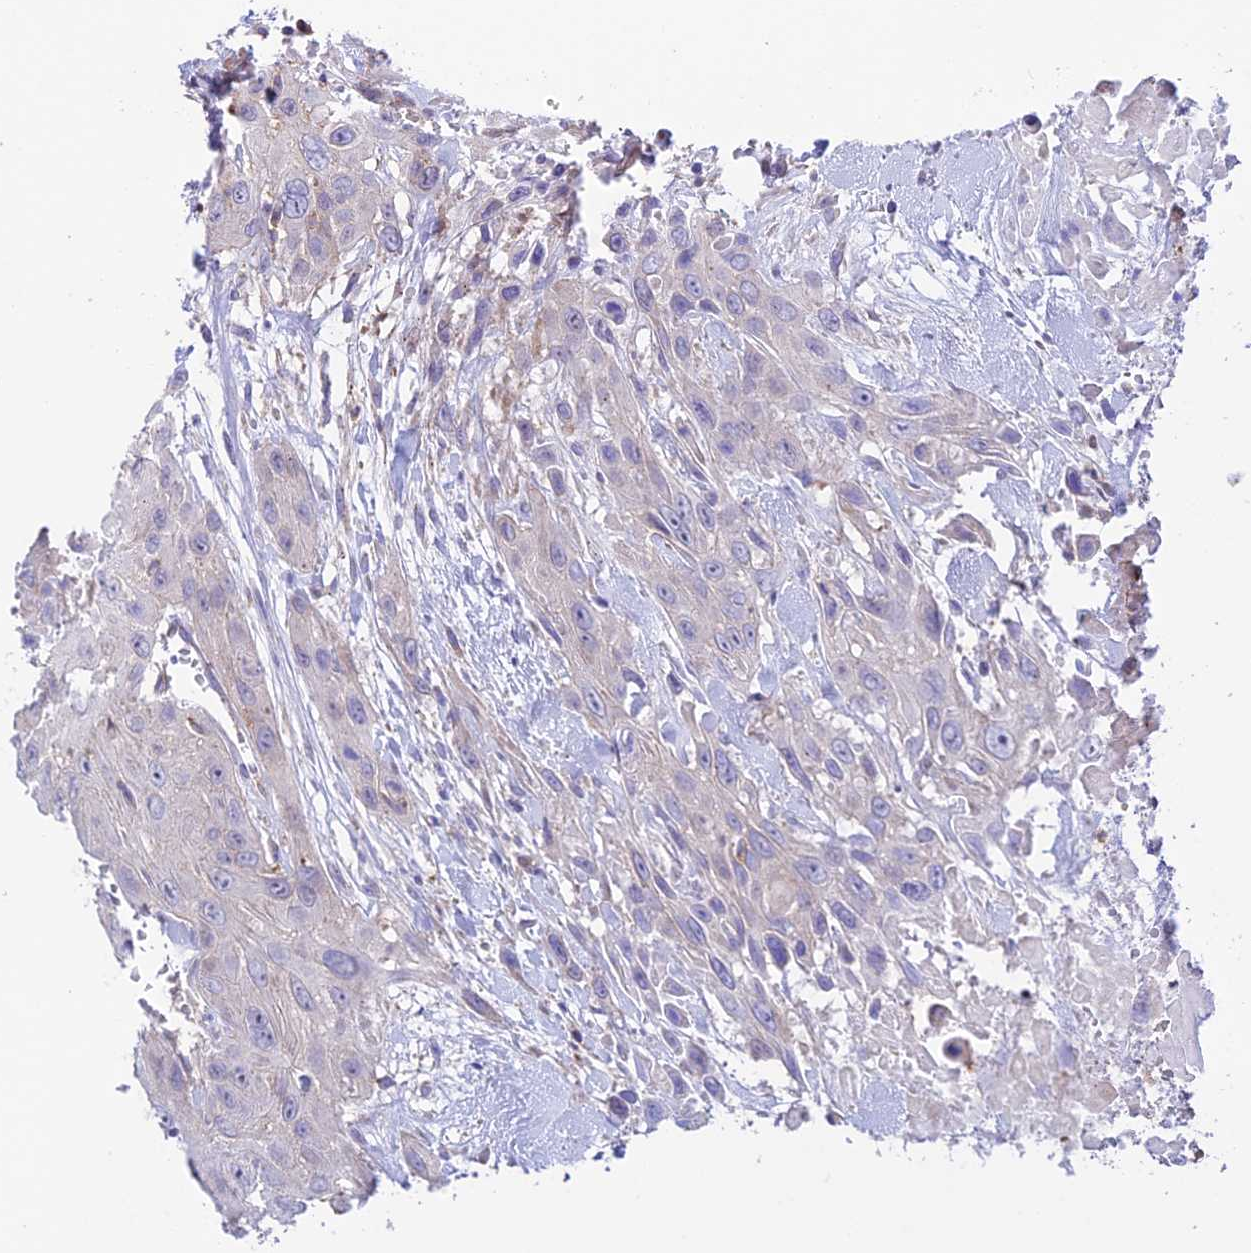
{"staining": {"intensity": "negative", "quantity": "none", "location": "none"}, "tissue": "head and neck cancer", "cell_type": "Tumor cells", "image_type": "cancer", "snomed": [{"axis": "morphology", "description": "Squamous cell carcinoma, NOS"}, {"axis": "topography", "description": "Head-Neck"}], "caption": "Immunohistochemistry image of neoplastic tissue: squamous cell carcinoma (head and neck) stained with DAB (3,3'-diaminobenzidine) exhibits no significant protein staining in tumor cells.", "gene": "PRIM1", "patient": {"sex": "male", "age": 81}}